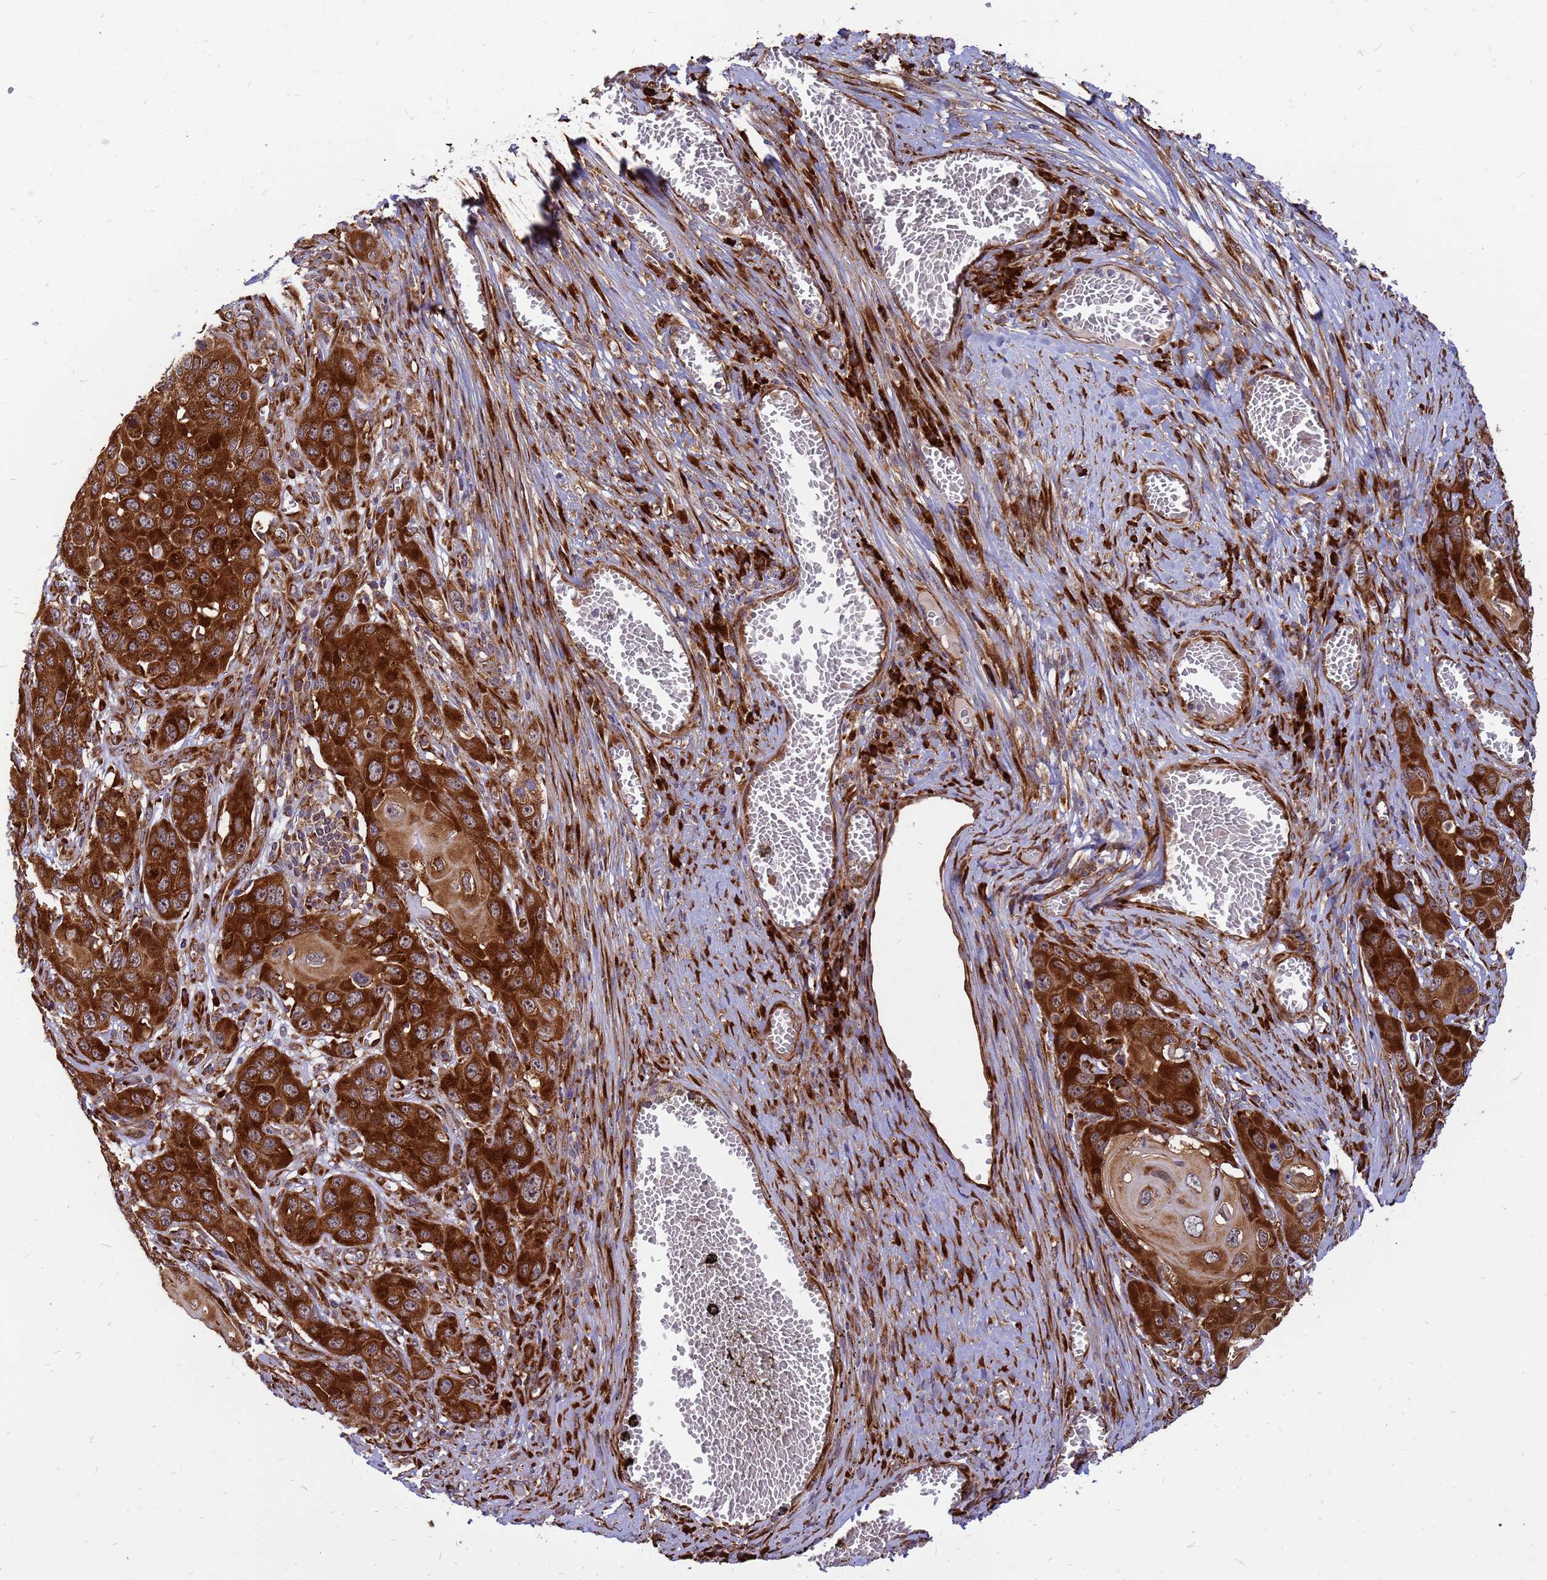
{"staining": {"intensity": "strong", "quantity": ">75%", "location": "cytoplasmic/membranous,nuclear"}, "tissue": "skin cancer", "cell_type": "Tumor cells", "image_type": "cancer", "snomed": [{"axis": "morphology", "description": "Squamous cell carcinoma, NOS"}, {"axis": "topography", "description": "Skin"}], "caption": "Protein staining of skin cancer (squamous cell carcinoma) tissue displays strong cytoplasmic/membranous and nuclear positivity in approximately >75% of tumor cells.", "gene": "RPL8", "patient": {"sex": "male", "age": 55}}